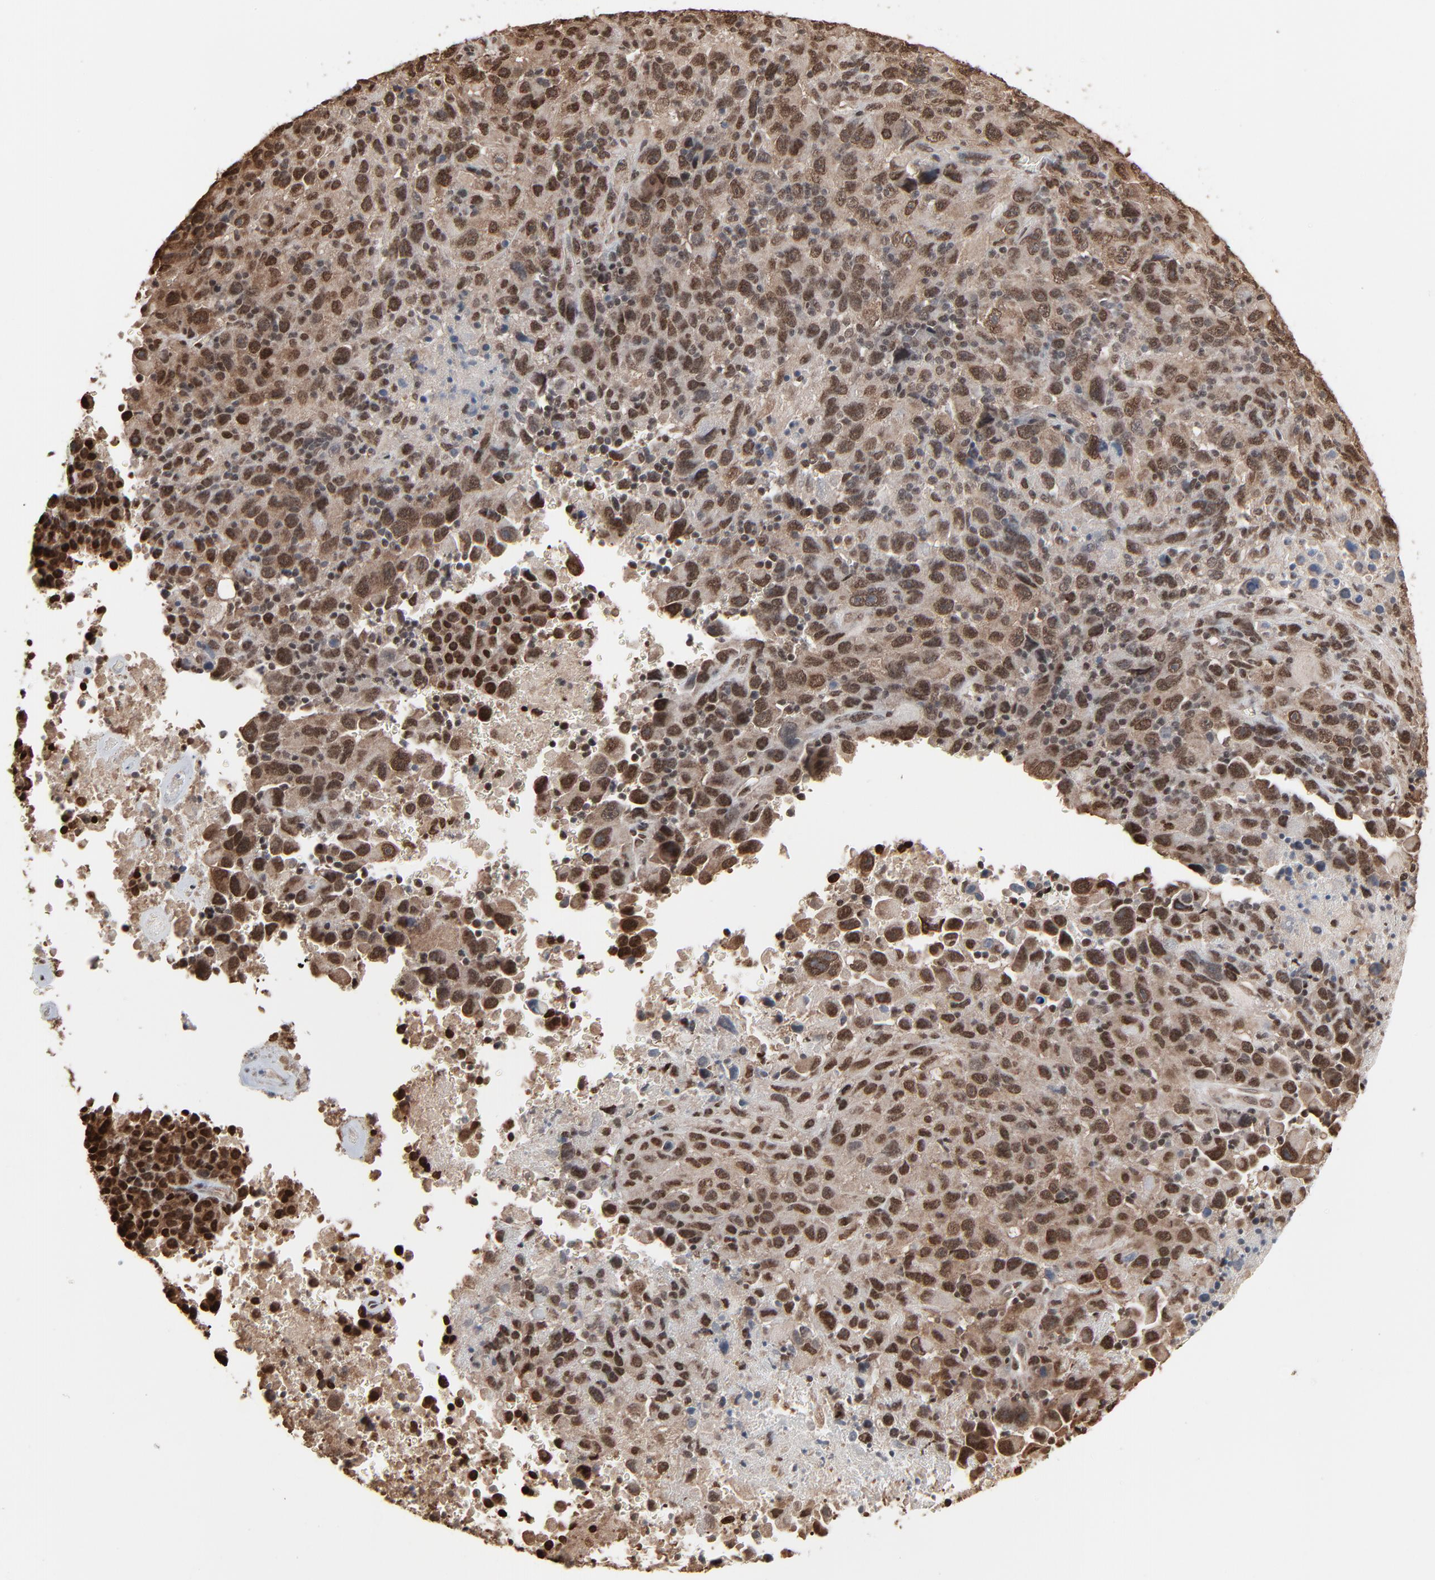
{"staining": {"intensity": "strong", "quantity": ">75%", "location": "cytoplasmic/membranous,nuclear"}, "tissue": "melanoma", "cell_type": "Tumor cells", "image_type": "cancer", "snomed": [{"axis": "morphology", "description": "Malignant melanoma, Metastatic site"}, {"axis": "topography", "description": "Cerebral cortex"}], "caption": "Protein expression analysis of malignant melanoma (metastatic site) exhibits strong cytoplasmic/membranous and nuclear expression in approximately >75% of tumor cells.", "gene": "MEIS2", "patient": {"sex": "female", "age": 52}}